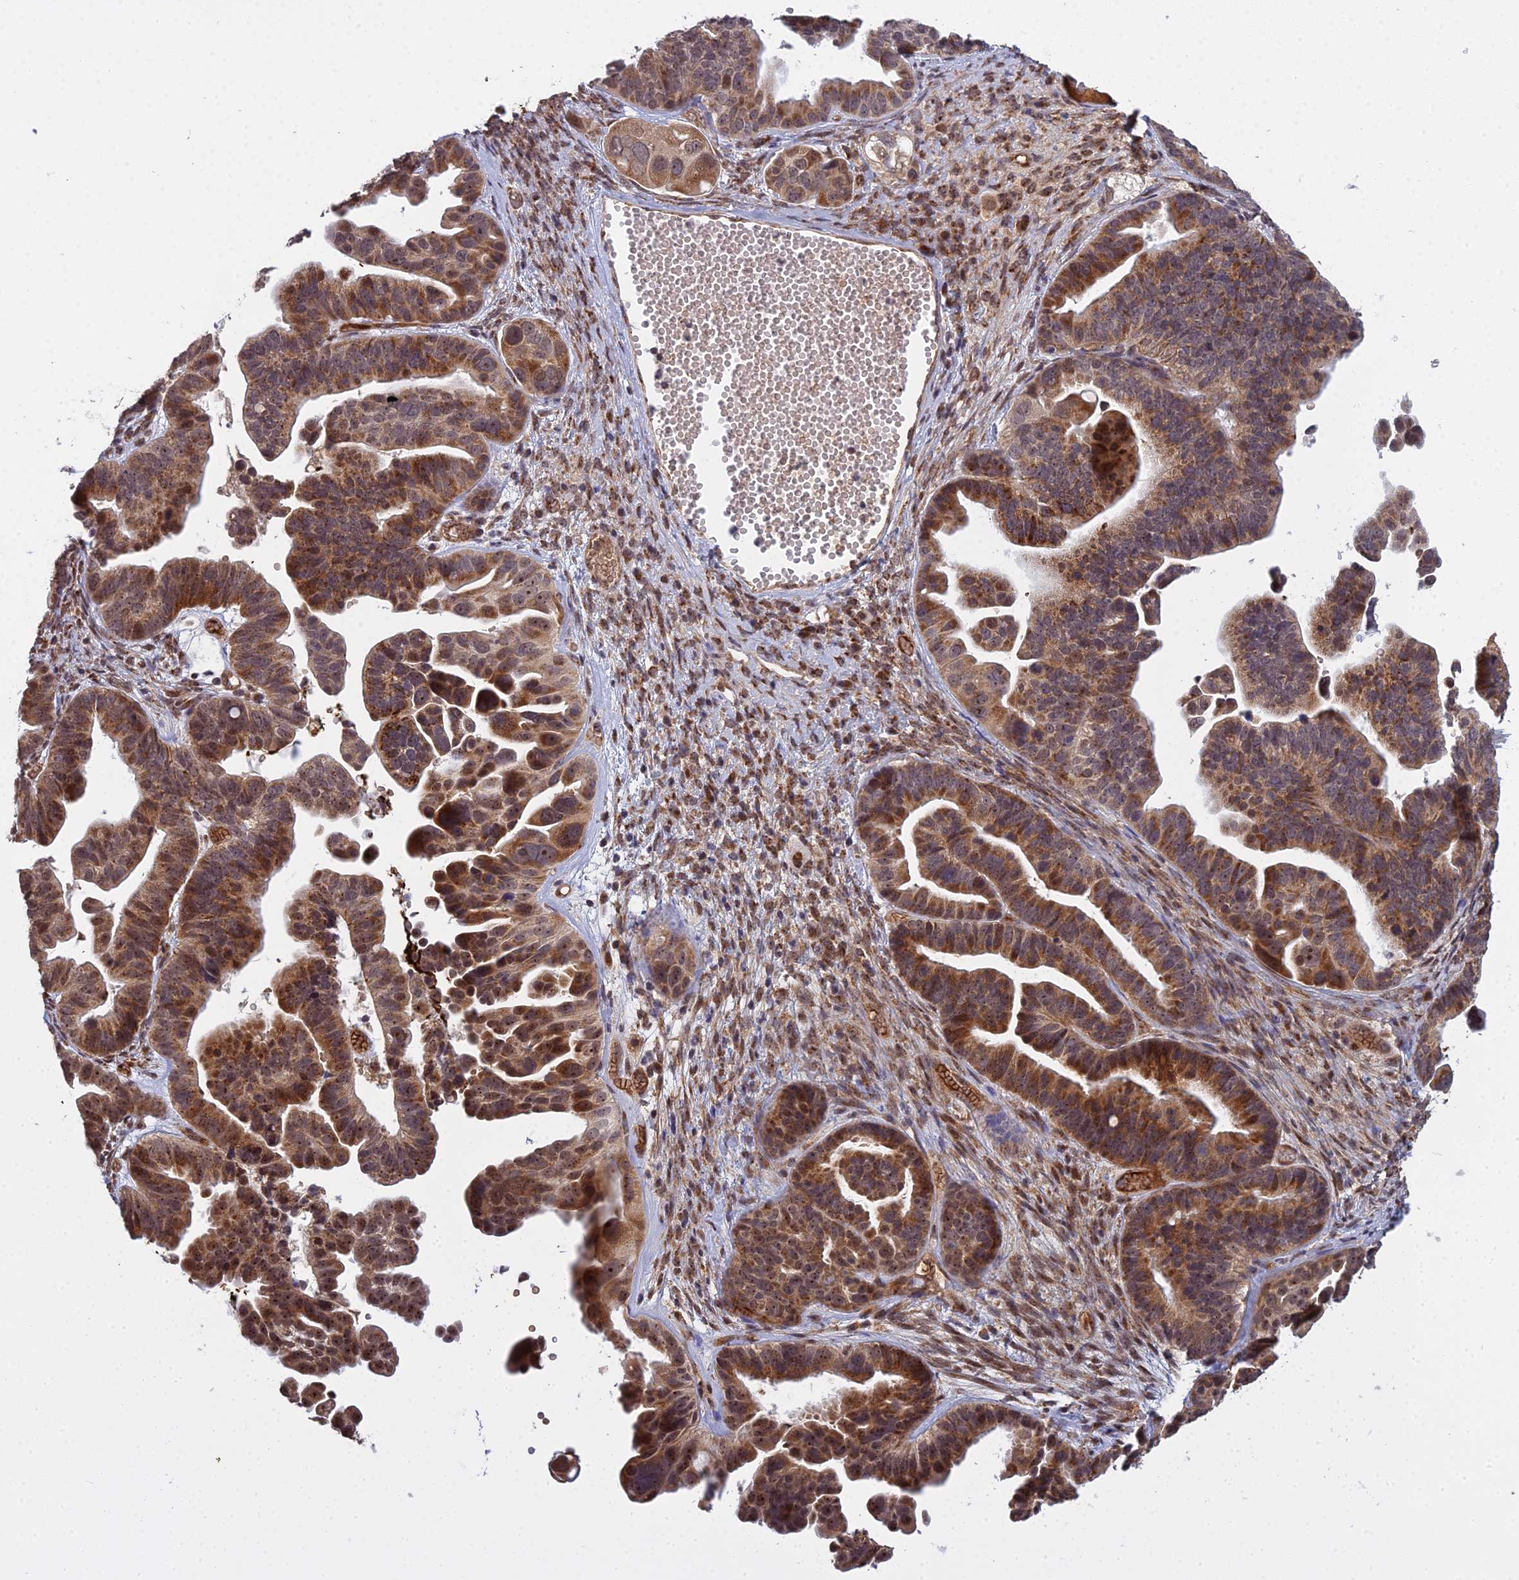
{"staining": {"intensity": "moderate", "quantity": ">75%", "location": "cytoplasmic/membranous,nuclear"}, "tissue": "ovarian cancer", "cell_type": "Tumor cells", "image_type": "cancer", "snomed": [{"axis": "morphology", "description": "Cystadenocarcinoma, serous, NOS"}, {"axis": "topography", "description": "Ovary"}], "caption": "Protein expression analysis of ovarian cancer (serous cystadenocarcinoma) reveals moderate cytoplasmic/membranous and nuclear expression in approximately >75% of tumor cells. (brown staining indicates protein expression, while blue staining denotes nuclei).", "gene": "MEOX1", "patient": {"sex": "female", "age": 56}}